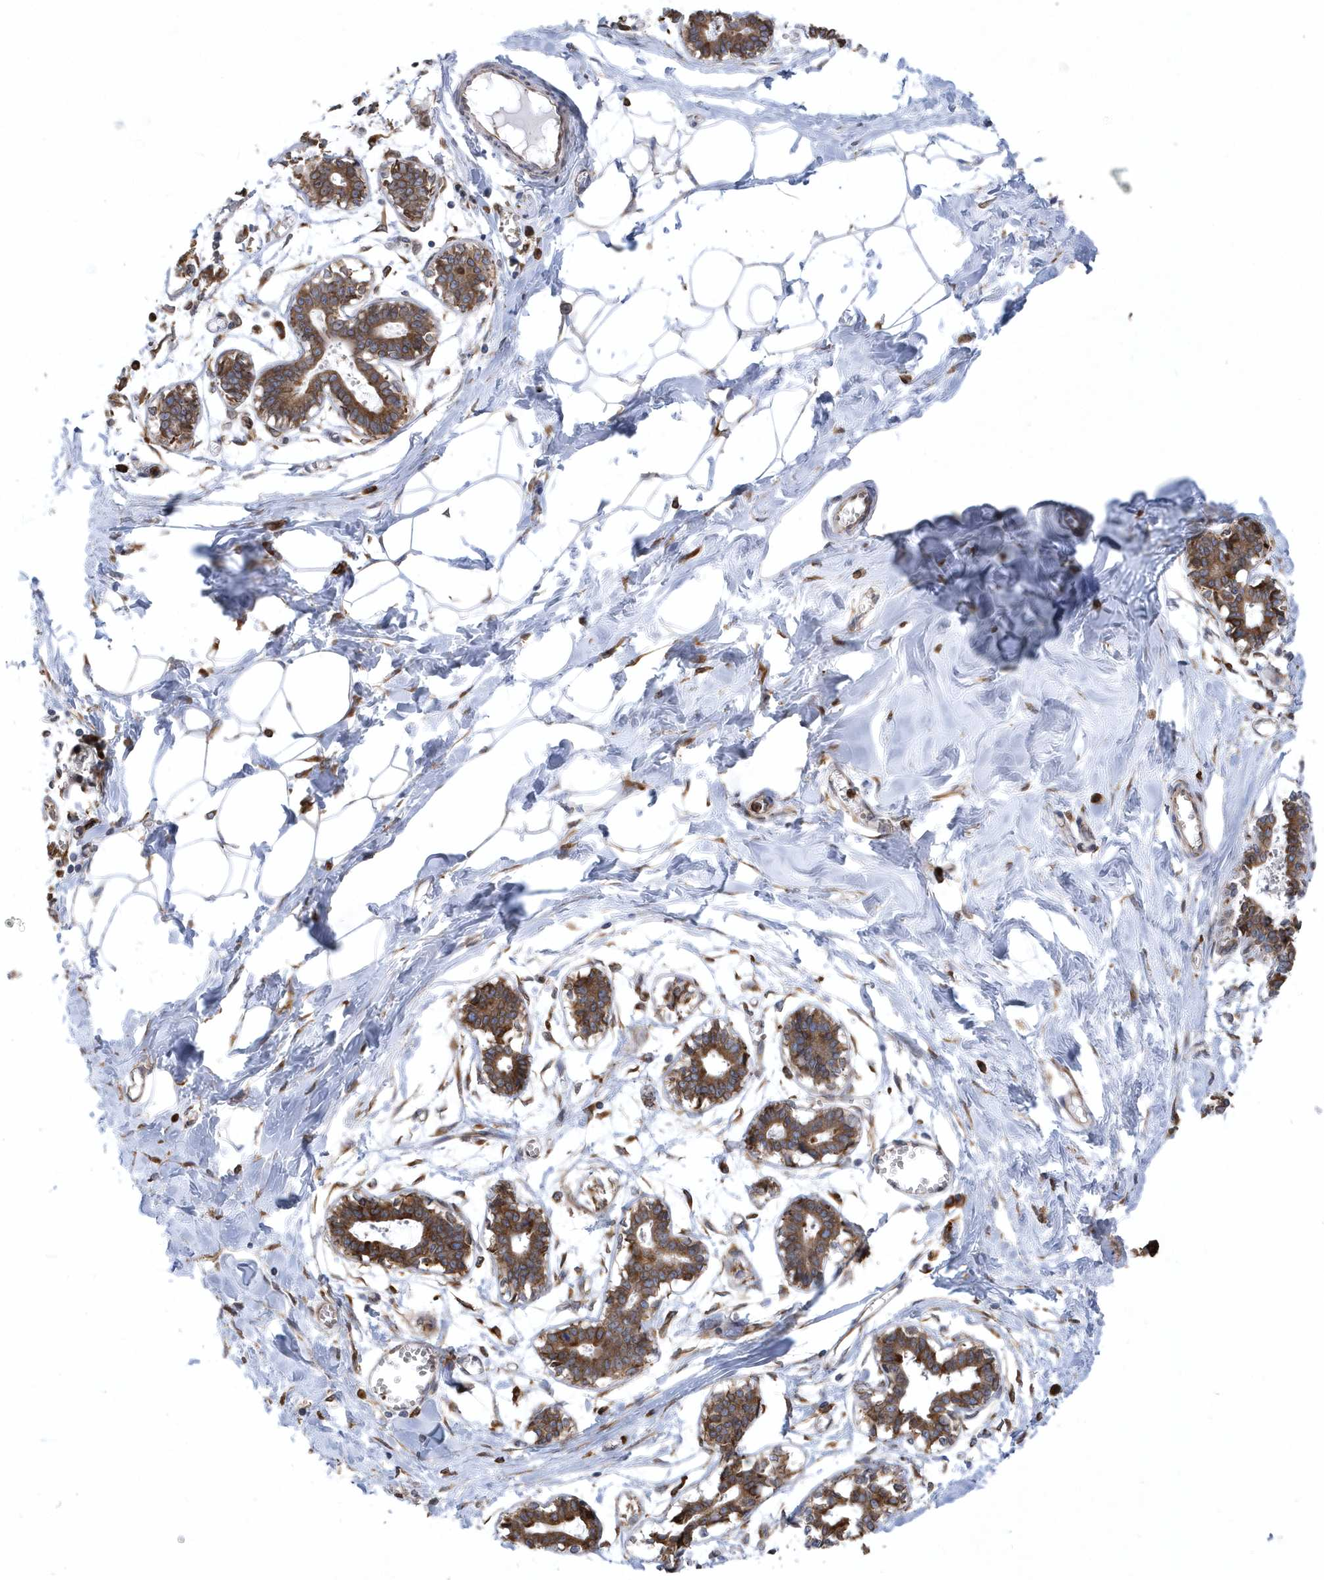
{"staining": {"intensity": "moderate", "quantity": ">75%", "location": "cytoplasmic/membranous"}, "tissue": "breast", "cell_type": "Adipocytes", "image_type": "normal", "snomed": [{"axis": "morphology", "description": "Normal tissue, NOS"}, {"axis": "topography", "description": "Breast"}], "caption": "Immunohistochemical staining of normal breast displays >75% levels of moderate cytoplasmic/membranous protein expression in about >75% of adipocytes.", "gene": "VAMP7", "patient": {"sex": "female", "age": 27}}